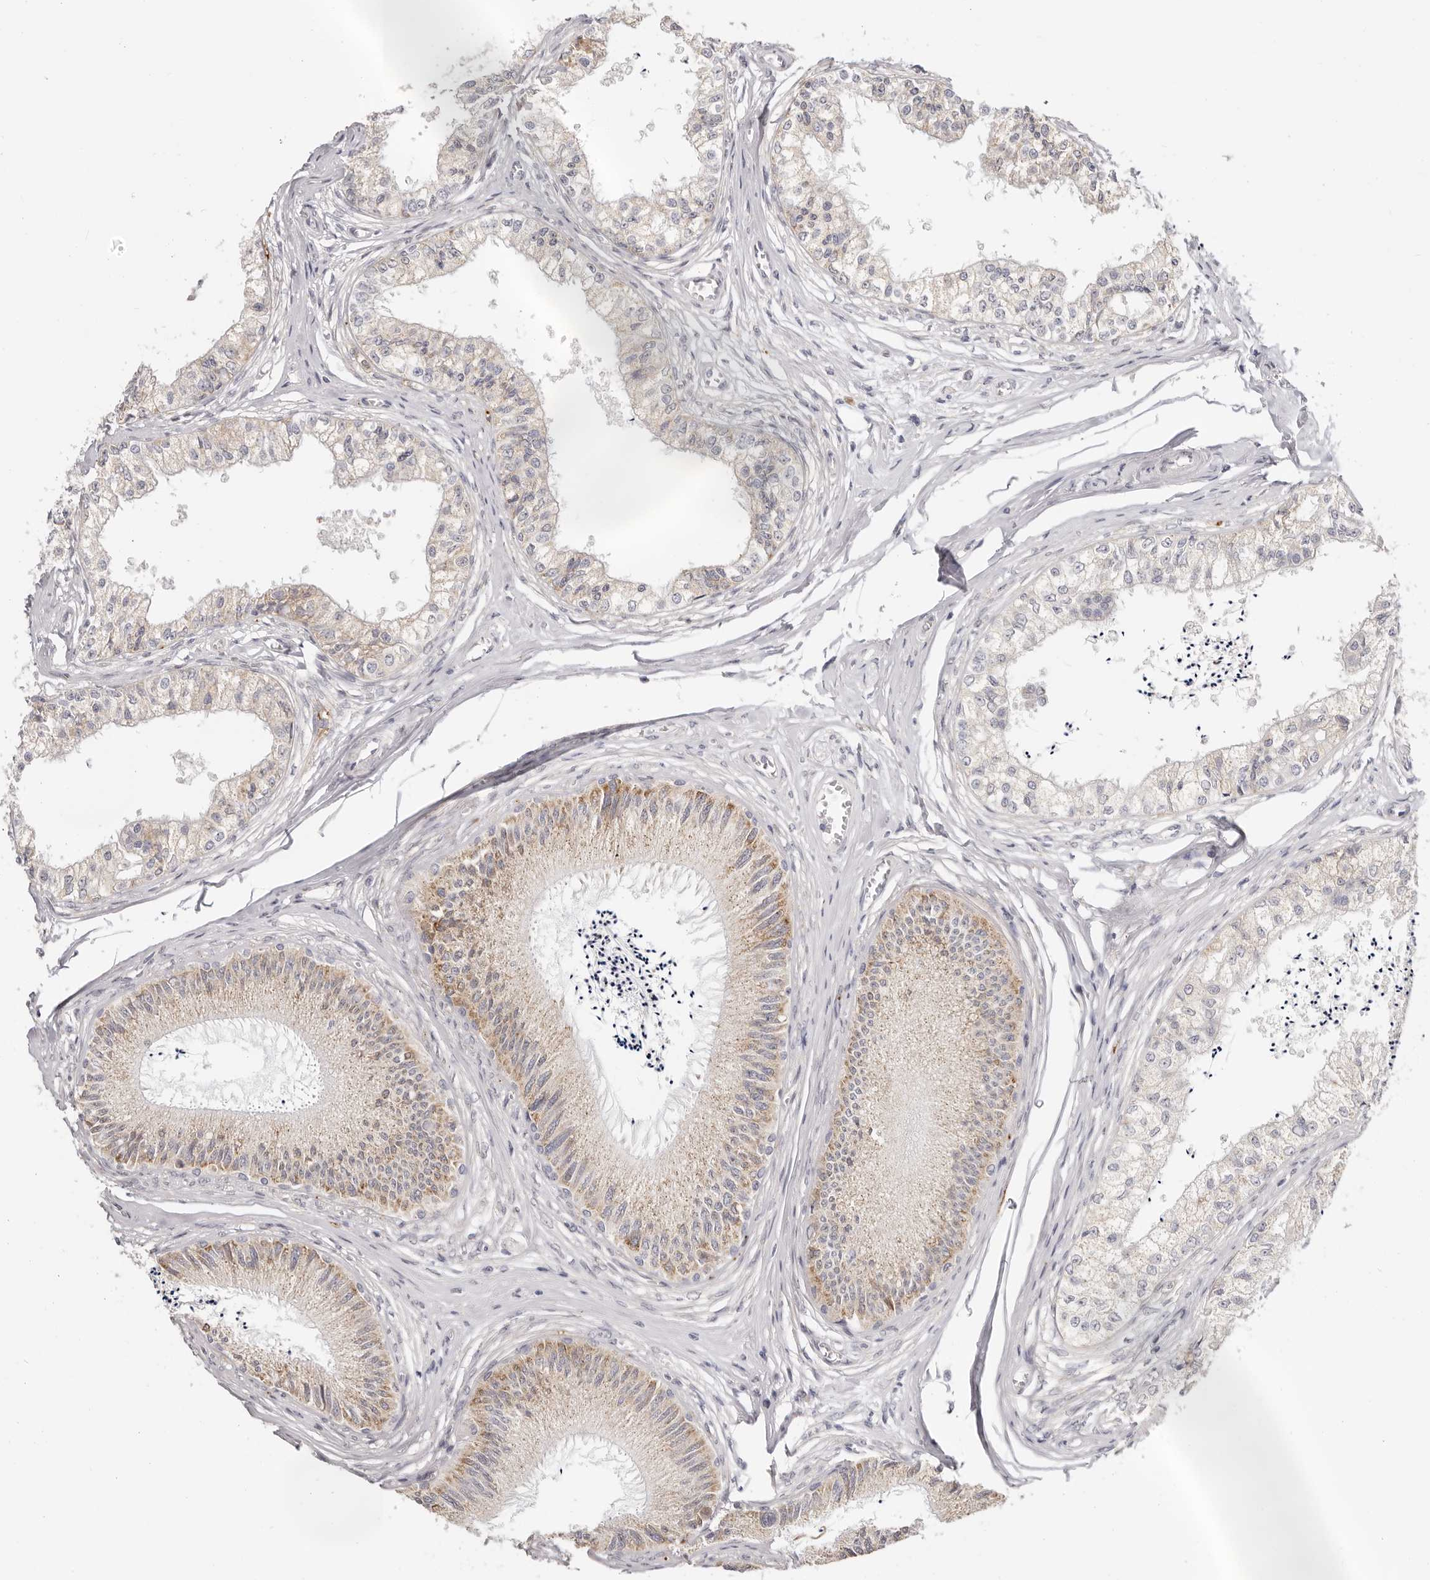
{"staining": {"intensity": "moderate", "quantity": "25%-75%", "location": "cytoplasmic/membranous"}, "tissue": "epididymis", "cell_type": "Glandular cells", "image_type": "normal", "snomed": [{"axis": "morphology", "description": "Normal tissue, NOS"}, {"axis": "topography", "description": "Epididymis"}], "caption": "Immunohistochemical staining of normal epididymis displays medium levels of moderate cytoplasmic/membranous staining in approximately 25%-75% of glandular cells. (DAB (3,3'-diaminobenzidine) IHC, brown staining for protein, blue staining for nuclei).", "gene": "IL32", "patient": {"sex": "male", "age": 79}}